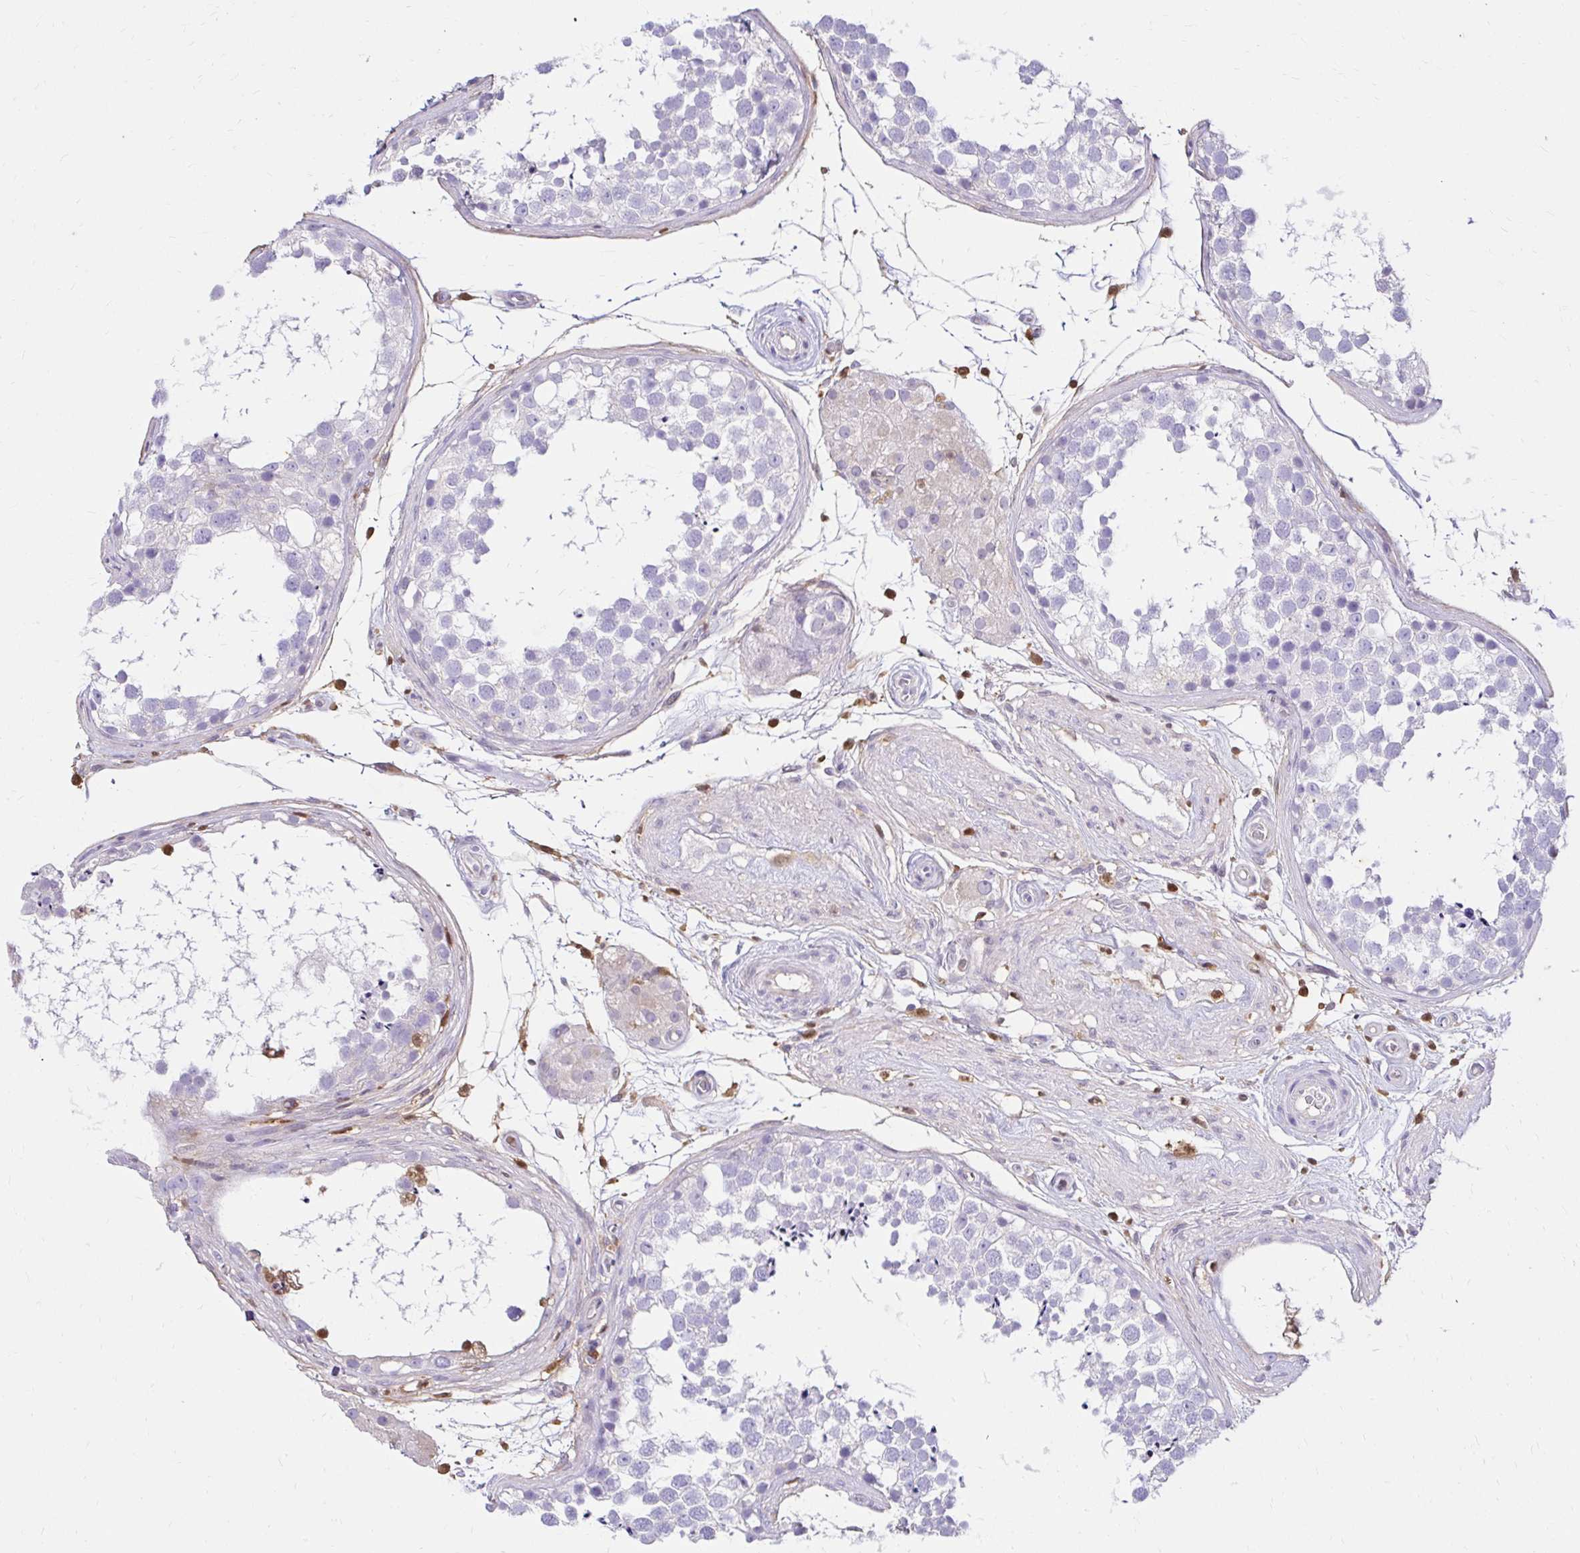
{"staining": {"intensity": "negative", "quantity": "none", "location": "none"}, "tissue": "testis", "cell_type": "Cells in seminiferous ducts", "image_type": "normal", "snomed": [{"axis": "morphology", "description": "Normal tissue, NOS"}, {"axis": "morphology", "description": "Seminoma, NOS"}, {"axis": "topography", "description": "Testis"}], "caption": "IHC photomicrograph of unremarkable testis: testis stained with DAB (3,3'-diaminobenzidine) exhibits no significant protein expression in cells in seminiferous ducts. The staining was performed using DAB (3,3'-diaminobenzidine) to visualize the protein expression in brown, while the nuclei were stained in blue with hematoxylin (Magnification: 20x).", "gene": "PYCARD", "patient": {"sex": "male", "age": 65}}